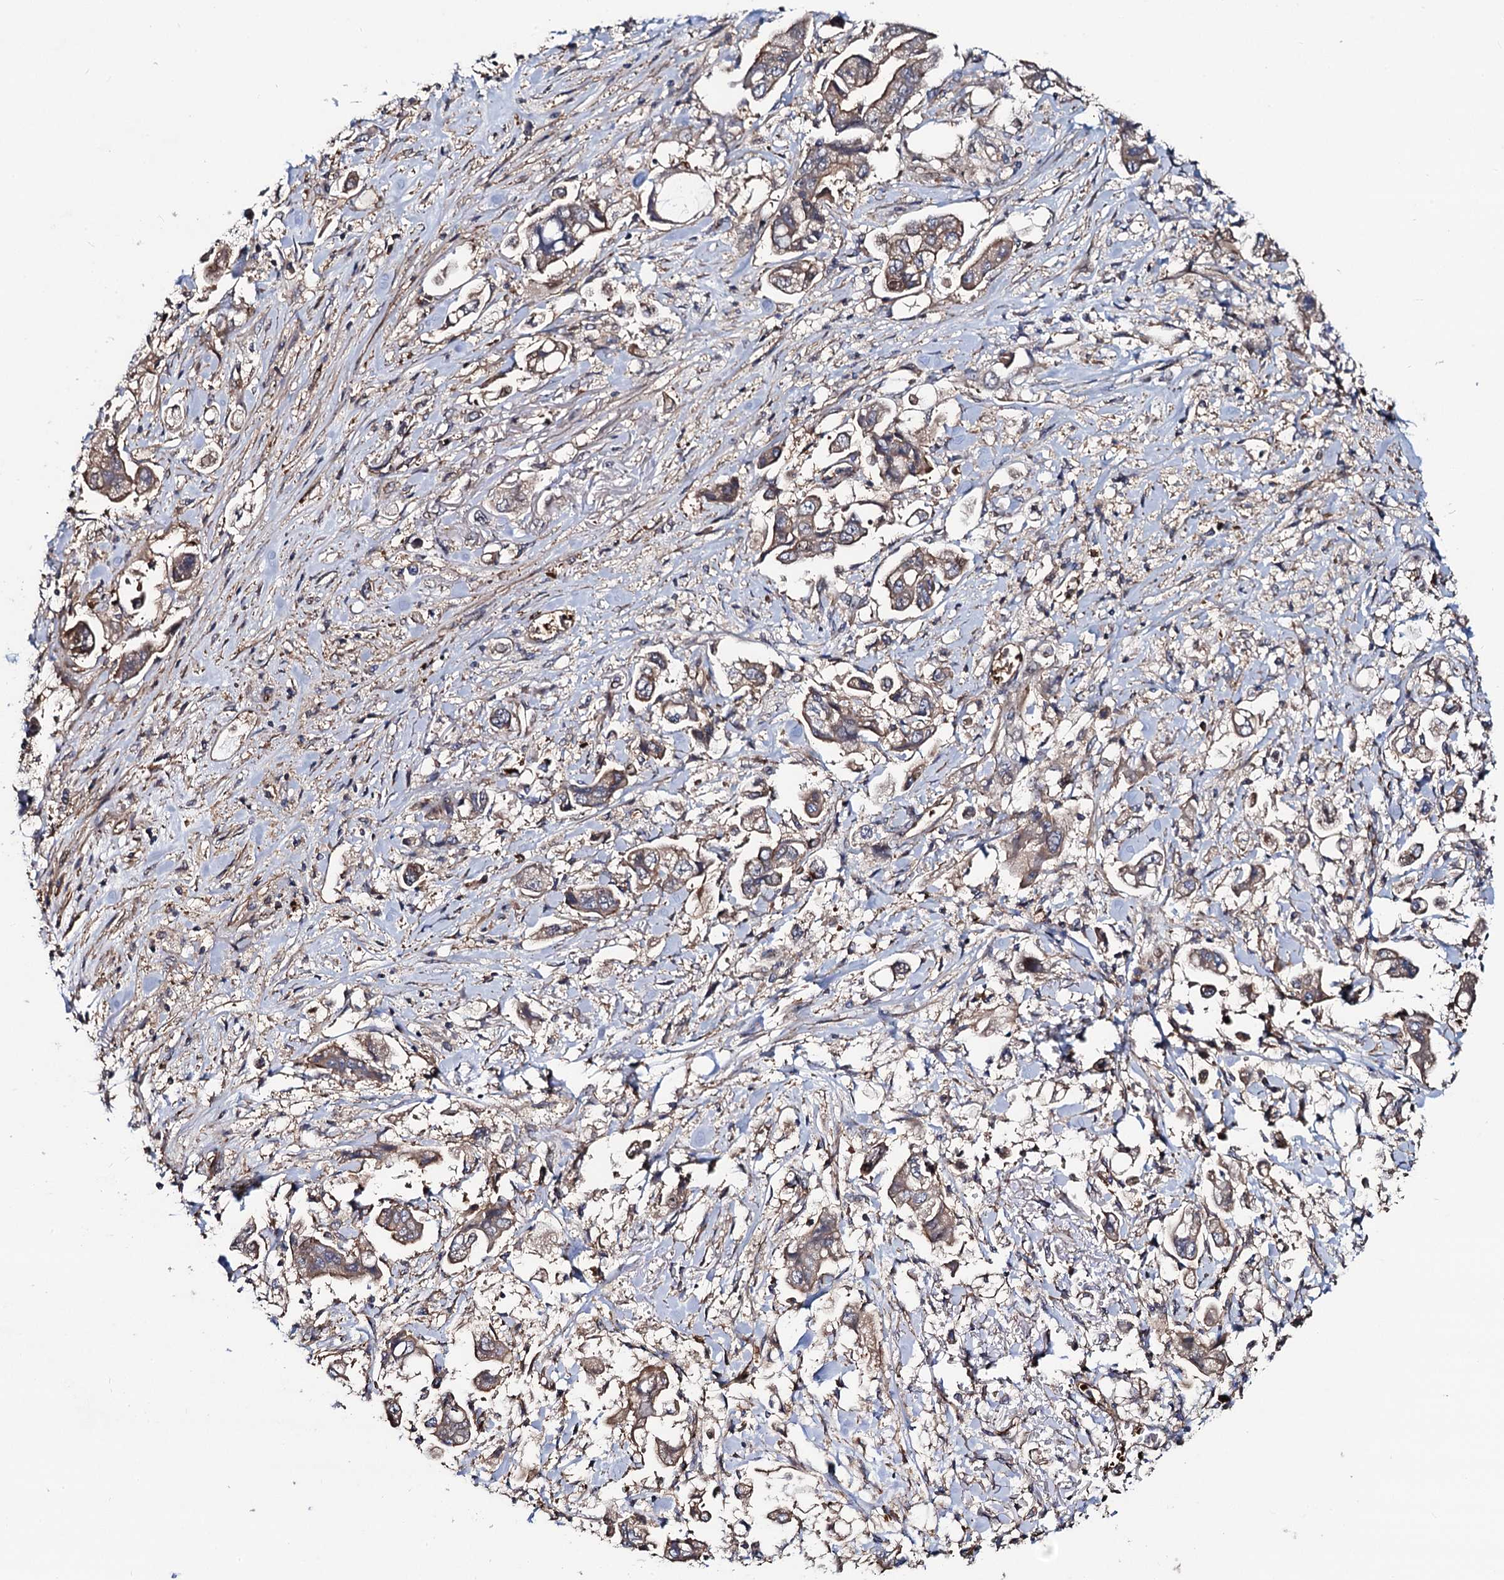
{"staining": {"intensity": "weak", "quantity": "25%-75%", "location": "cytoplasmic/membranous"}, "tissue": "stomach cancer", "cell_type": "Tumor cells", "image_type": "cancer", "snomed": [{"axis": "morphology", "description": "Adenocarcinoma, NOS"}, {"axis": "topography", "description": "Stomach"}], "caption": "There is low levels of weak cytoplasmic/membranous staining in tumor cells of stomach adenocarcinoma, as demonstrated by immunohistochemical staining (brown color).", "gene": "KXD1", "patient": {"sex": "male", "age": 62}}